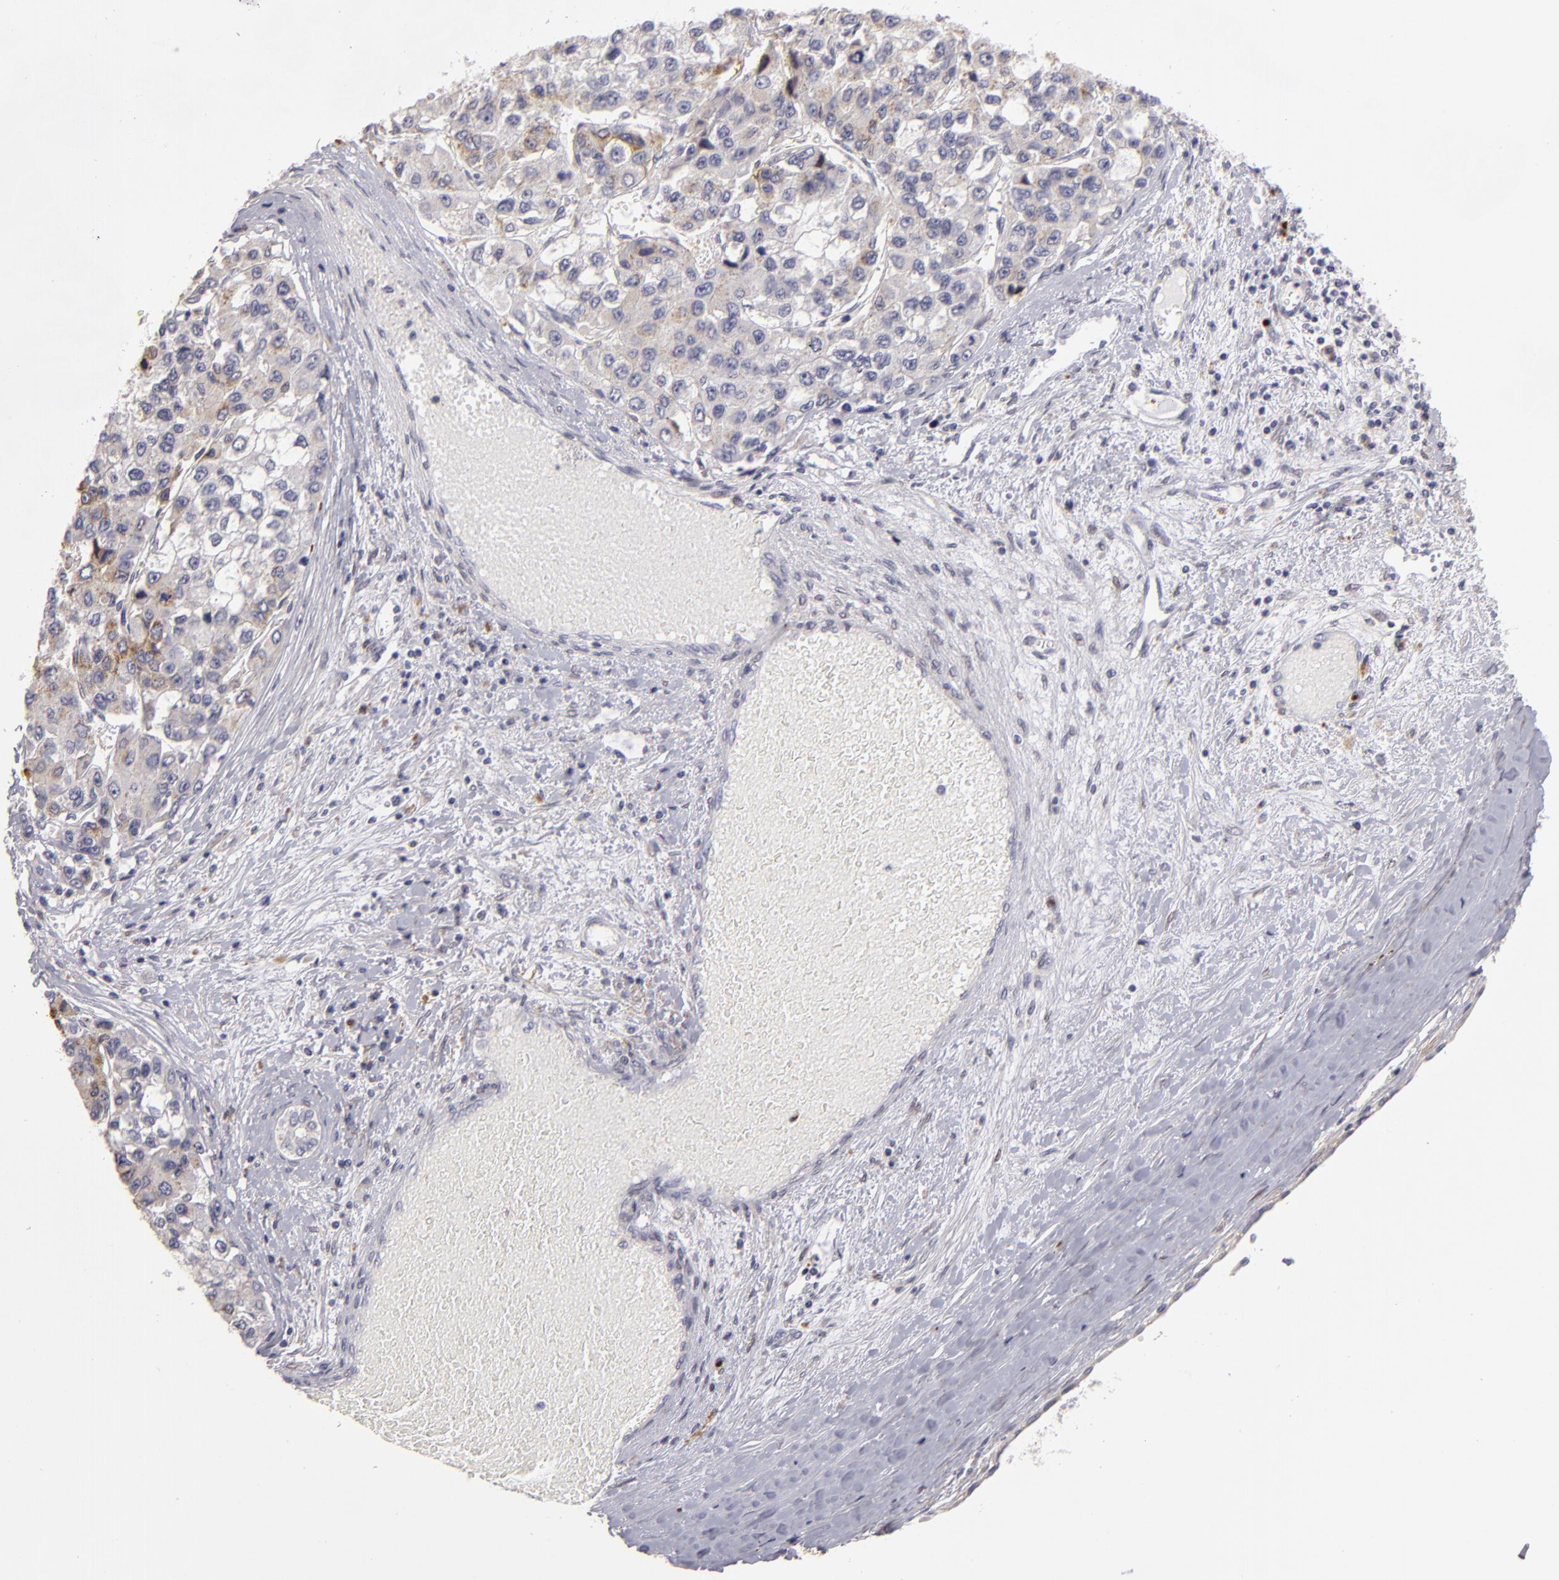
{"staining": {"intensity": "moderate", "quantity": "<25%", "location": "cytoplasmic/membranous"}, "tissue": "liver cancer", "cell_type": "Tumor cells", "image_type": "cancer", "snomed": [{"axis": "morphology", "description": "Carcinoma, Hepatocellular, NOS"}, {"axis": "topography", "description": "Liver"}], "caption": "Human liver hepatocellular carcinoma stained with a protein marker demonstrates moderate staining in tumor cells.", "gene": "EFS", "patient": {"sex": "female", "age": 66}}